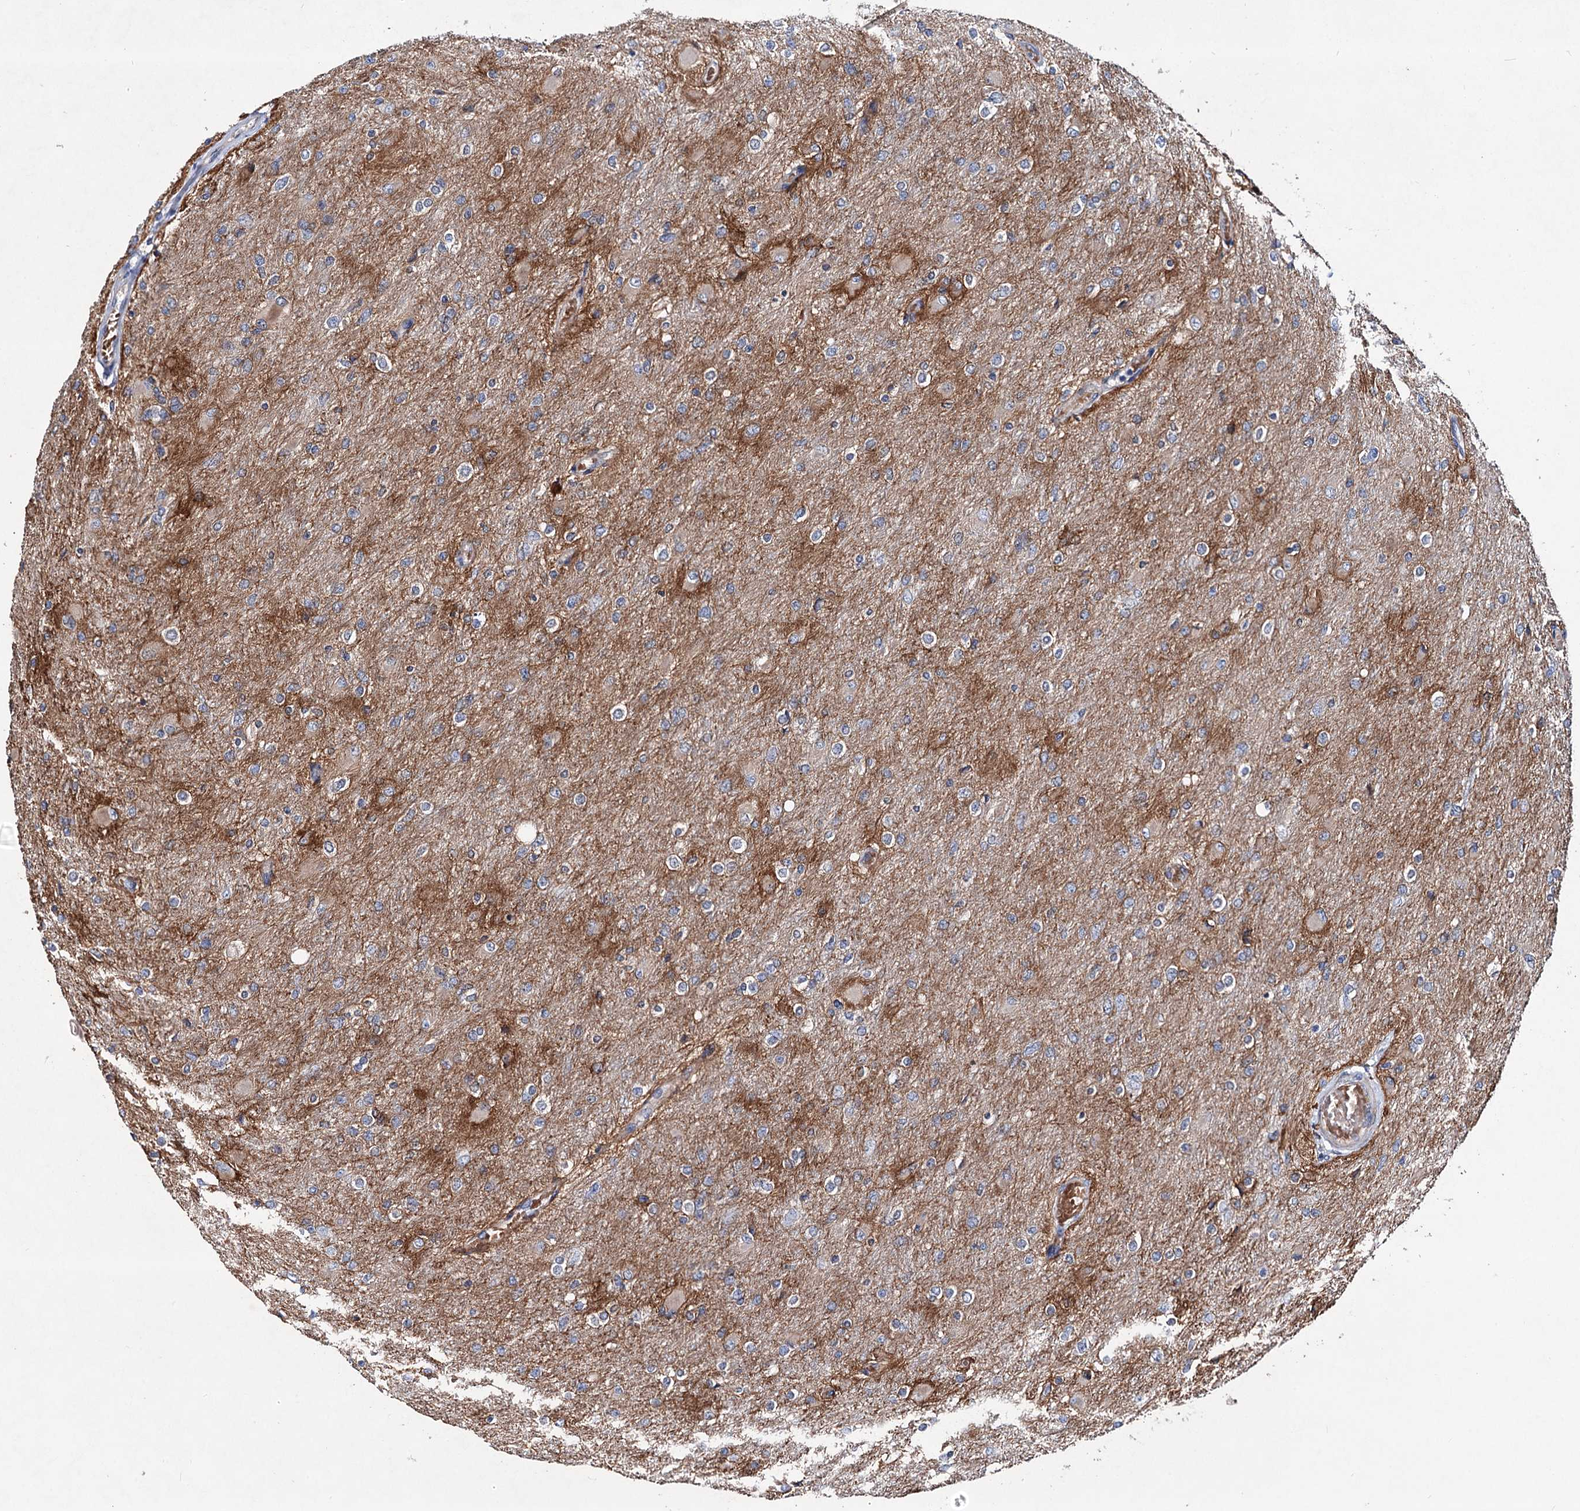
{"staining": {"intensity": "negative", "quantity": "none", "location": "none"}, "tissue": "glioma", "cell_type": "Tumor cells", "image_type": "cancer", "snomed": [{"axis": "morphology", "description": "Glioma, malignant, High grade"}, {"axis": "topography", "description": "Cerebral cortex"}], "caption": "Protein analysis of high-grade glioma (malignant) displays no significant staining in tumor cells. (DAB IHC with hematoxylin counter stain).", "gene": "PTDSS2", "patient": {"sex": "female", "age": 36}}